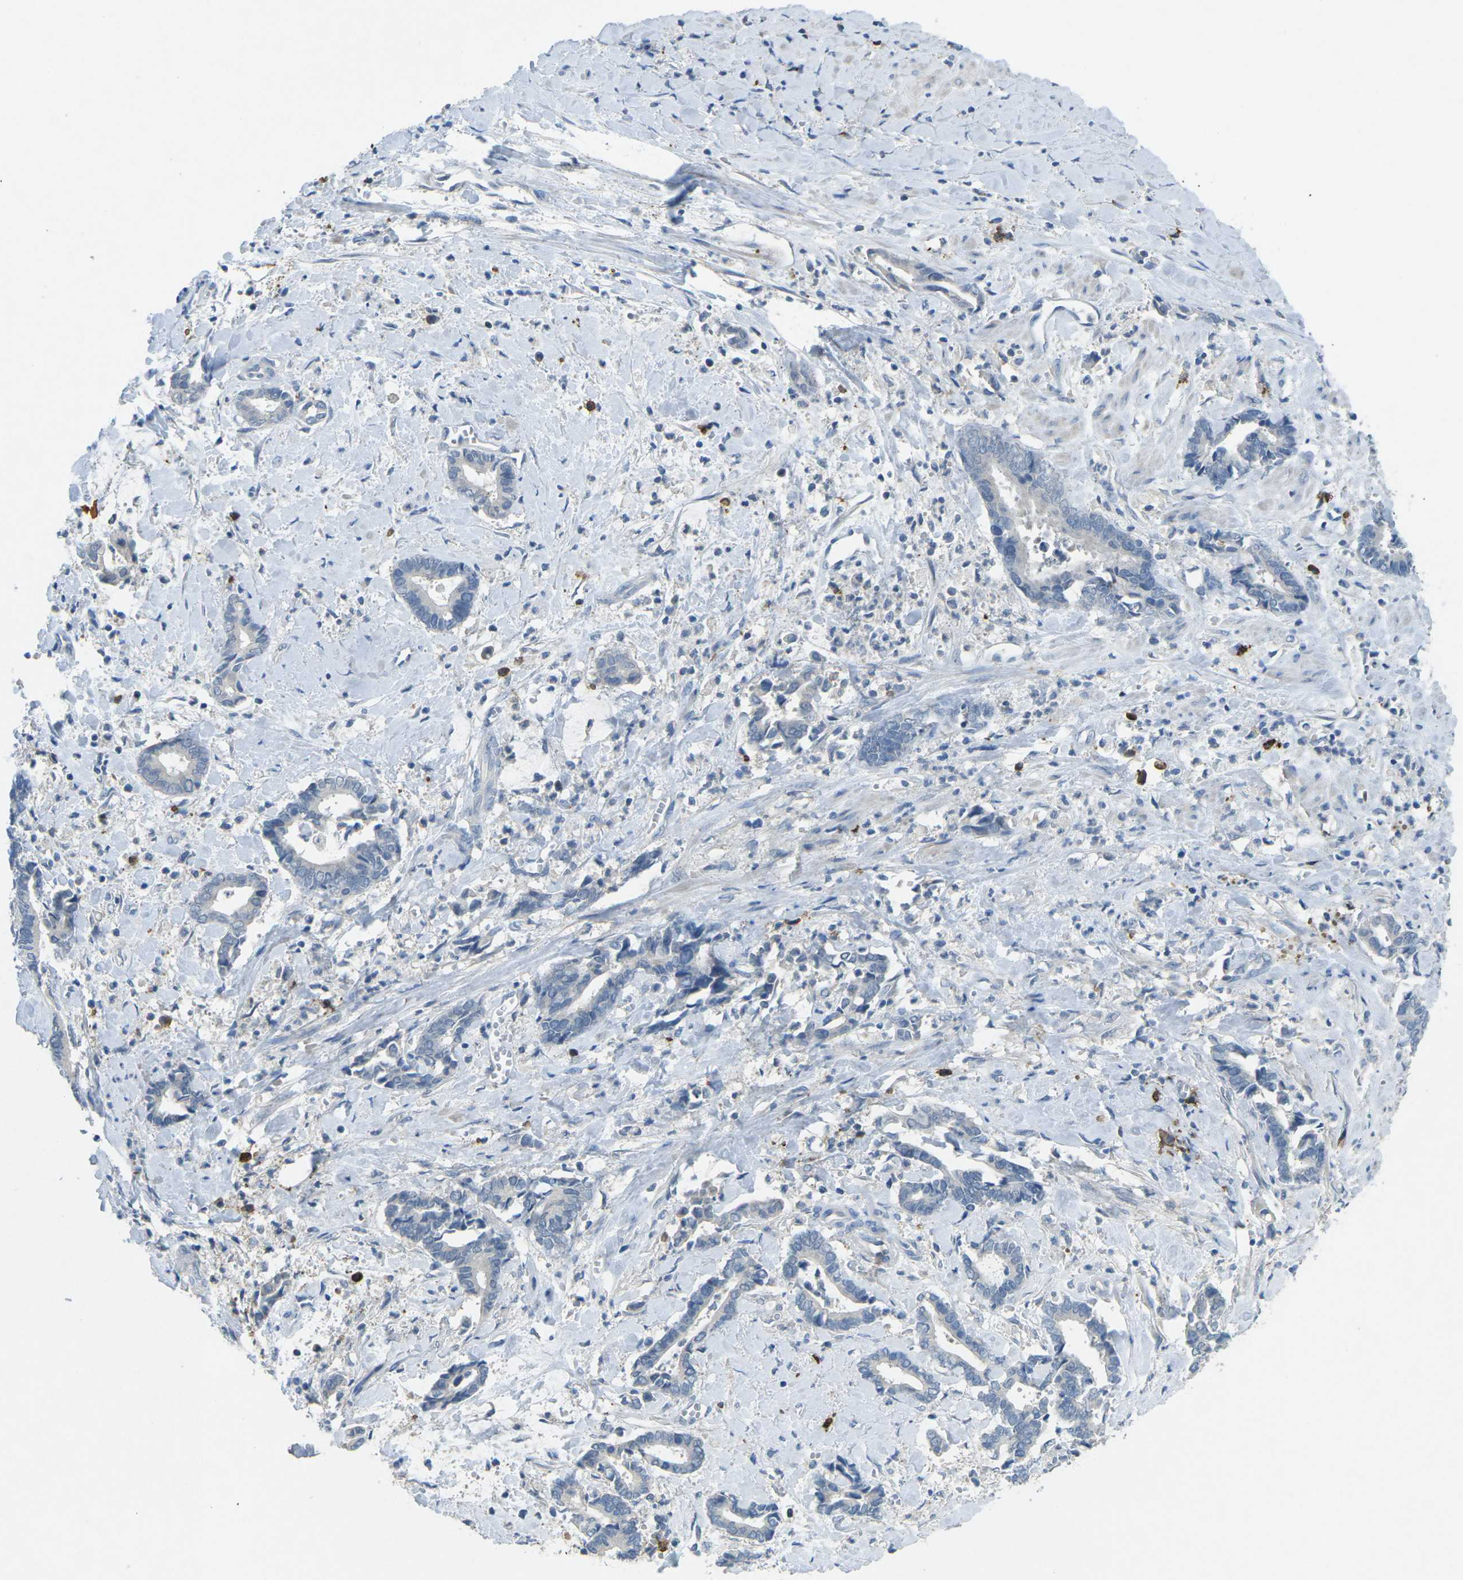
{"staining": {"intensity": "negative", "quantity": "none", "location": "none"}, "tissue": "cervical cancer", "cell_type": "Tumor cells", "image_type": "cancer", "snomed": [{"axis": "morphology", "description": "Adenocarcinoma, NOS"}, {"axis": "topography", "description": "Cervix"}], "caption": "Tumor cells show no significant protein positivity in adenocarcinoma (cervical).", "gene": "CD19", "patient": {"sex": "female", "age": 44}}